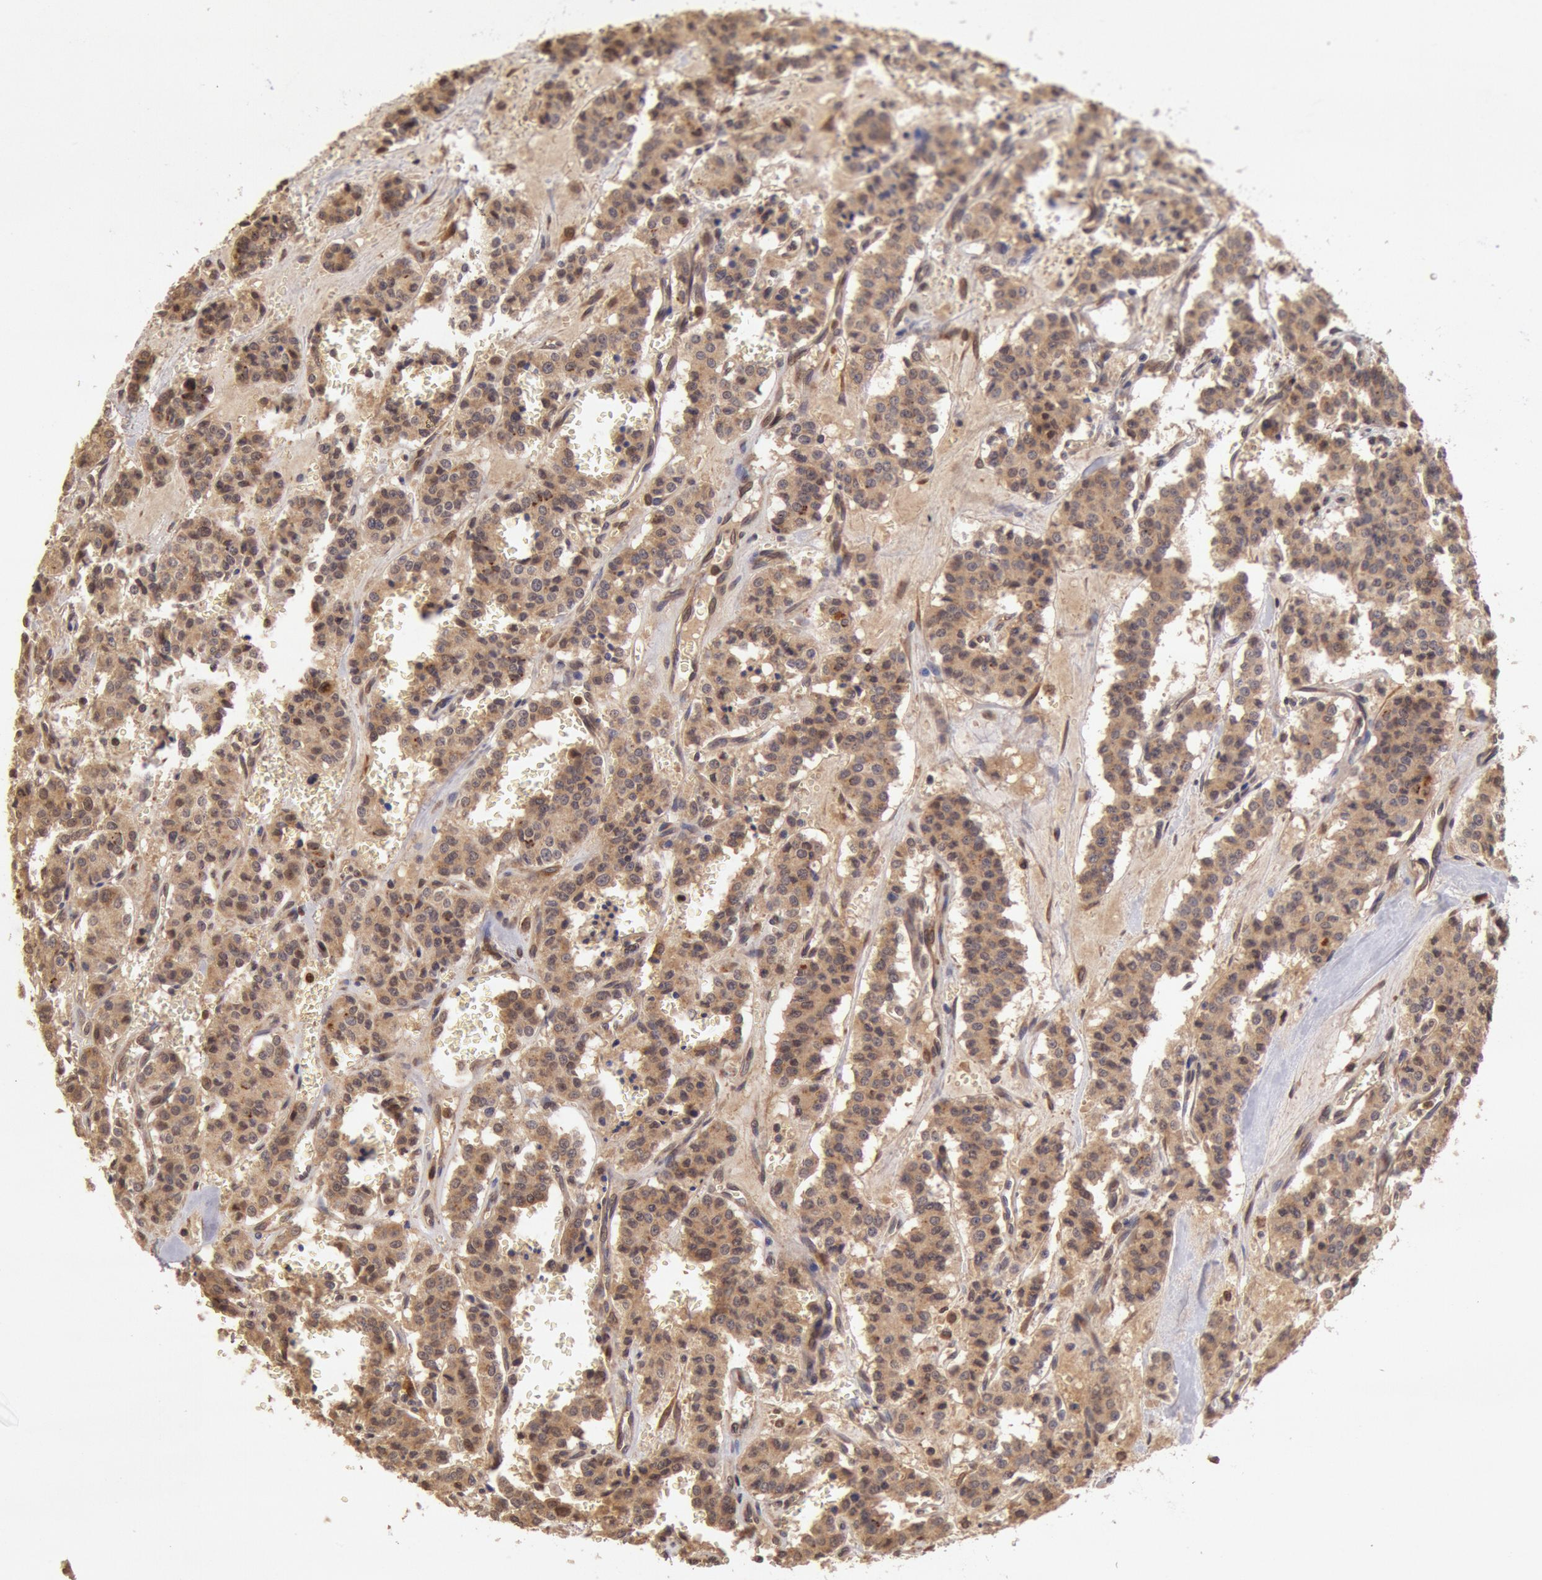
{"staining": {"intensity": "strong", "quantity": ">75%", "location": "cytoplasmic/membranous,nuclear"}, "tissue": "carcinoid", "cell_type": "Tumor cells", "image_type": "cancer", "snomed": [{"axis": "morphology", "description": "Carcinoid, malignant, NOS"}, {"axis": "topography", "description": "Bronchus"}], "caption": "Immunohistochemical staining of carcinoid (malignant) demonstrates high levels of strong cytoplasmic/membranous and nuclear protein positivity in about >75% of tumor cells.", "gene": "COMT", "patient": {"sex": "male", "age": 55}}